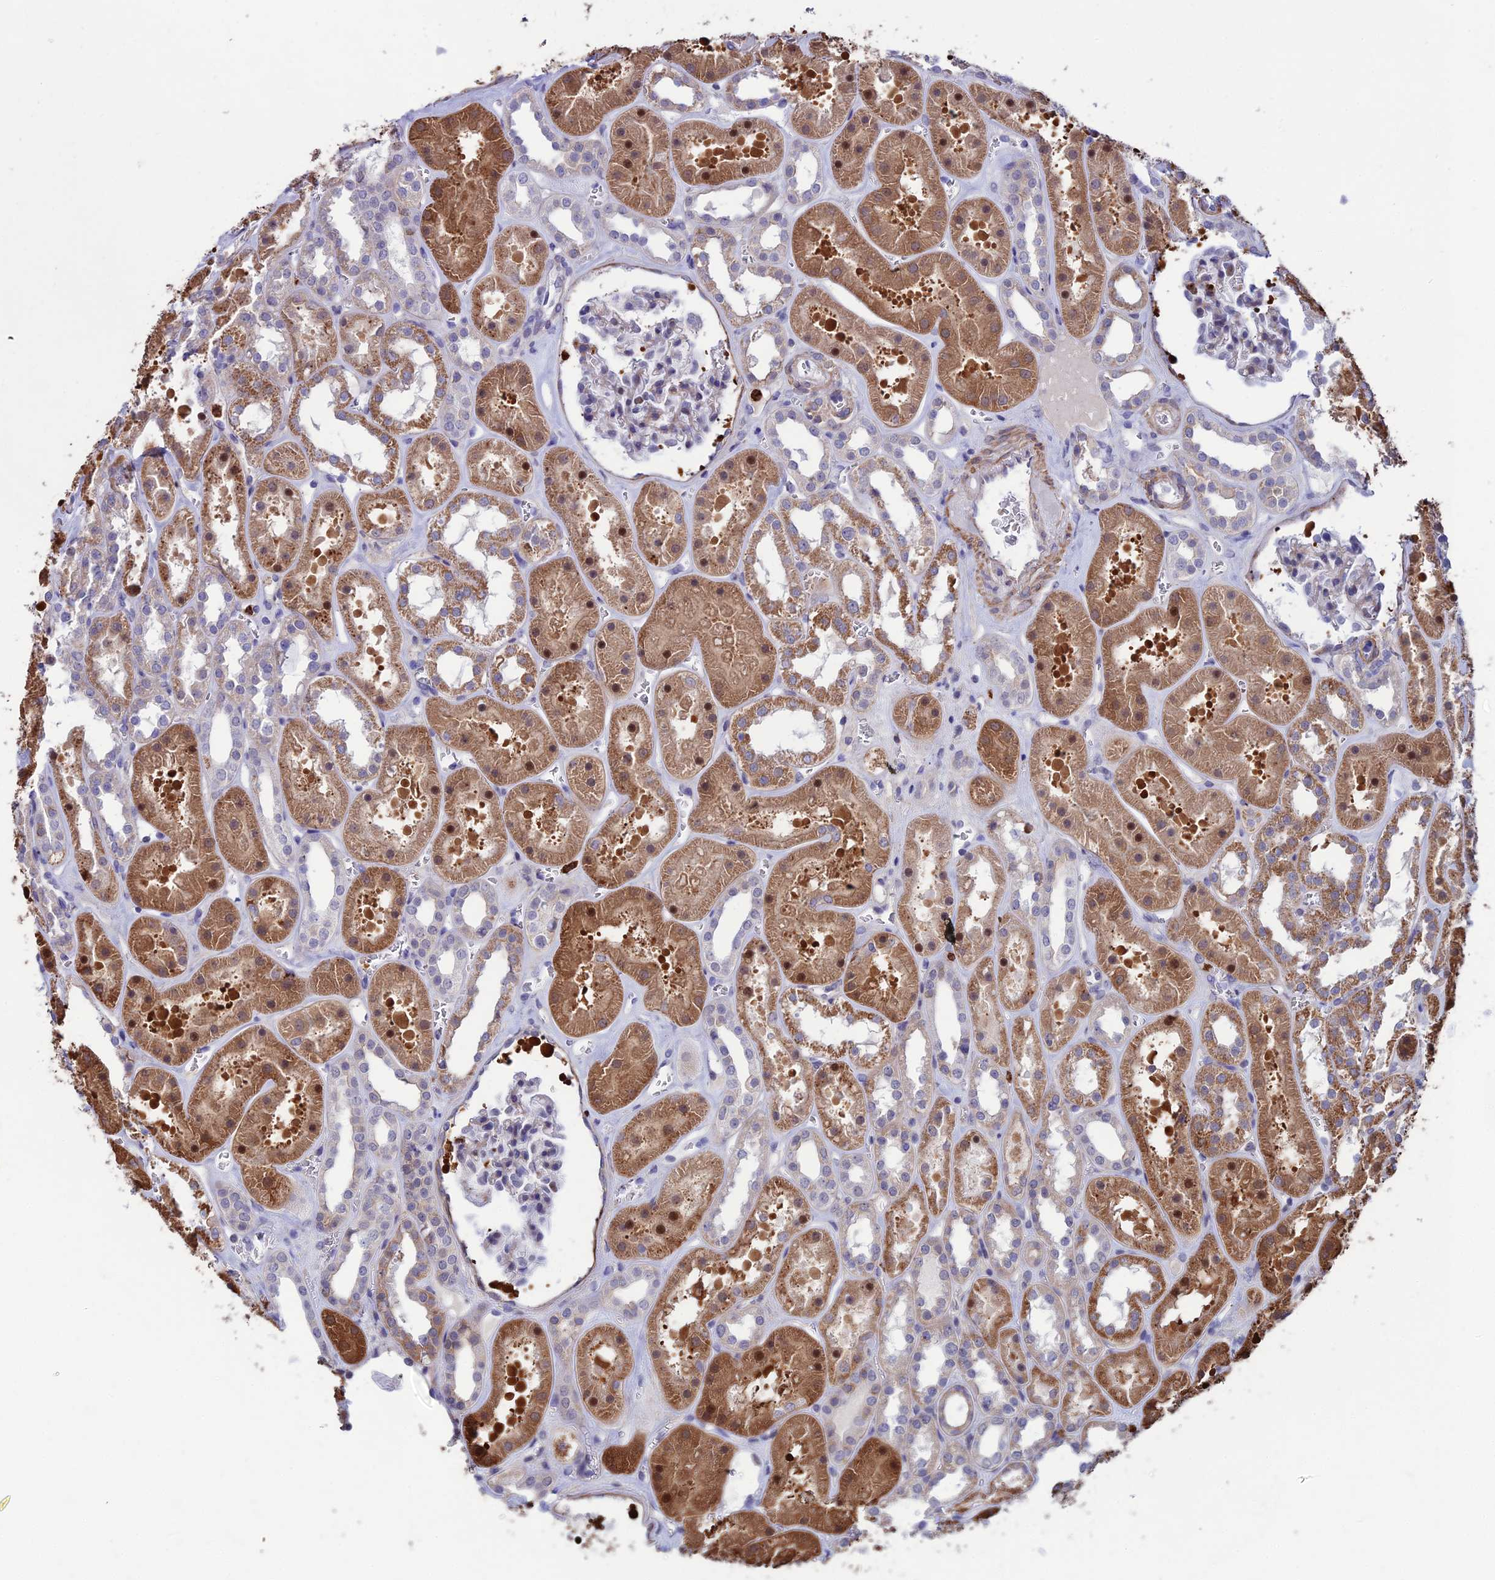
{"staining": {"intensity": "moderate", "quantity": "<25%", "location": "cytoplasmic/membranous"}, "tissue": "kidney", "cell_type": "Cells in glomeruli", "image_type": "normal", "snomed": [{"axis": "morphology", "description": "Normal tissue, NOS"}, {"axis": "topography", "description": "Kidney"}], "caption": "A brown stain highlights moderate cytoplasmic/membranous staining of a protein in cells in glomeruli of unremarkable human kidney. (DAB IHC, brown staining for protein, blue staining for nuclei).", "gene": "COL6A6", "patient": {"sex": "female", "age": 41}}